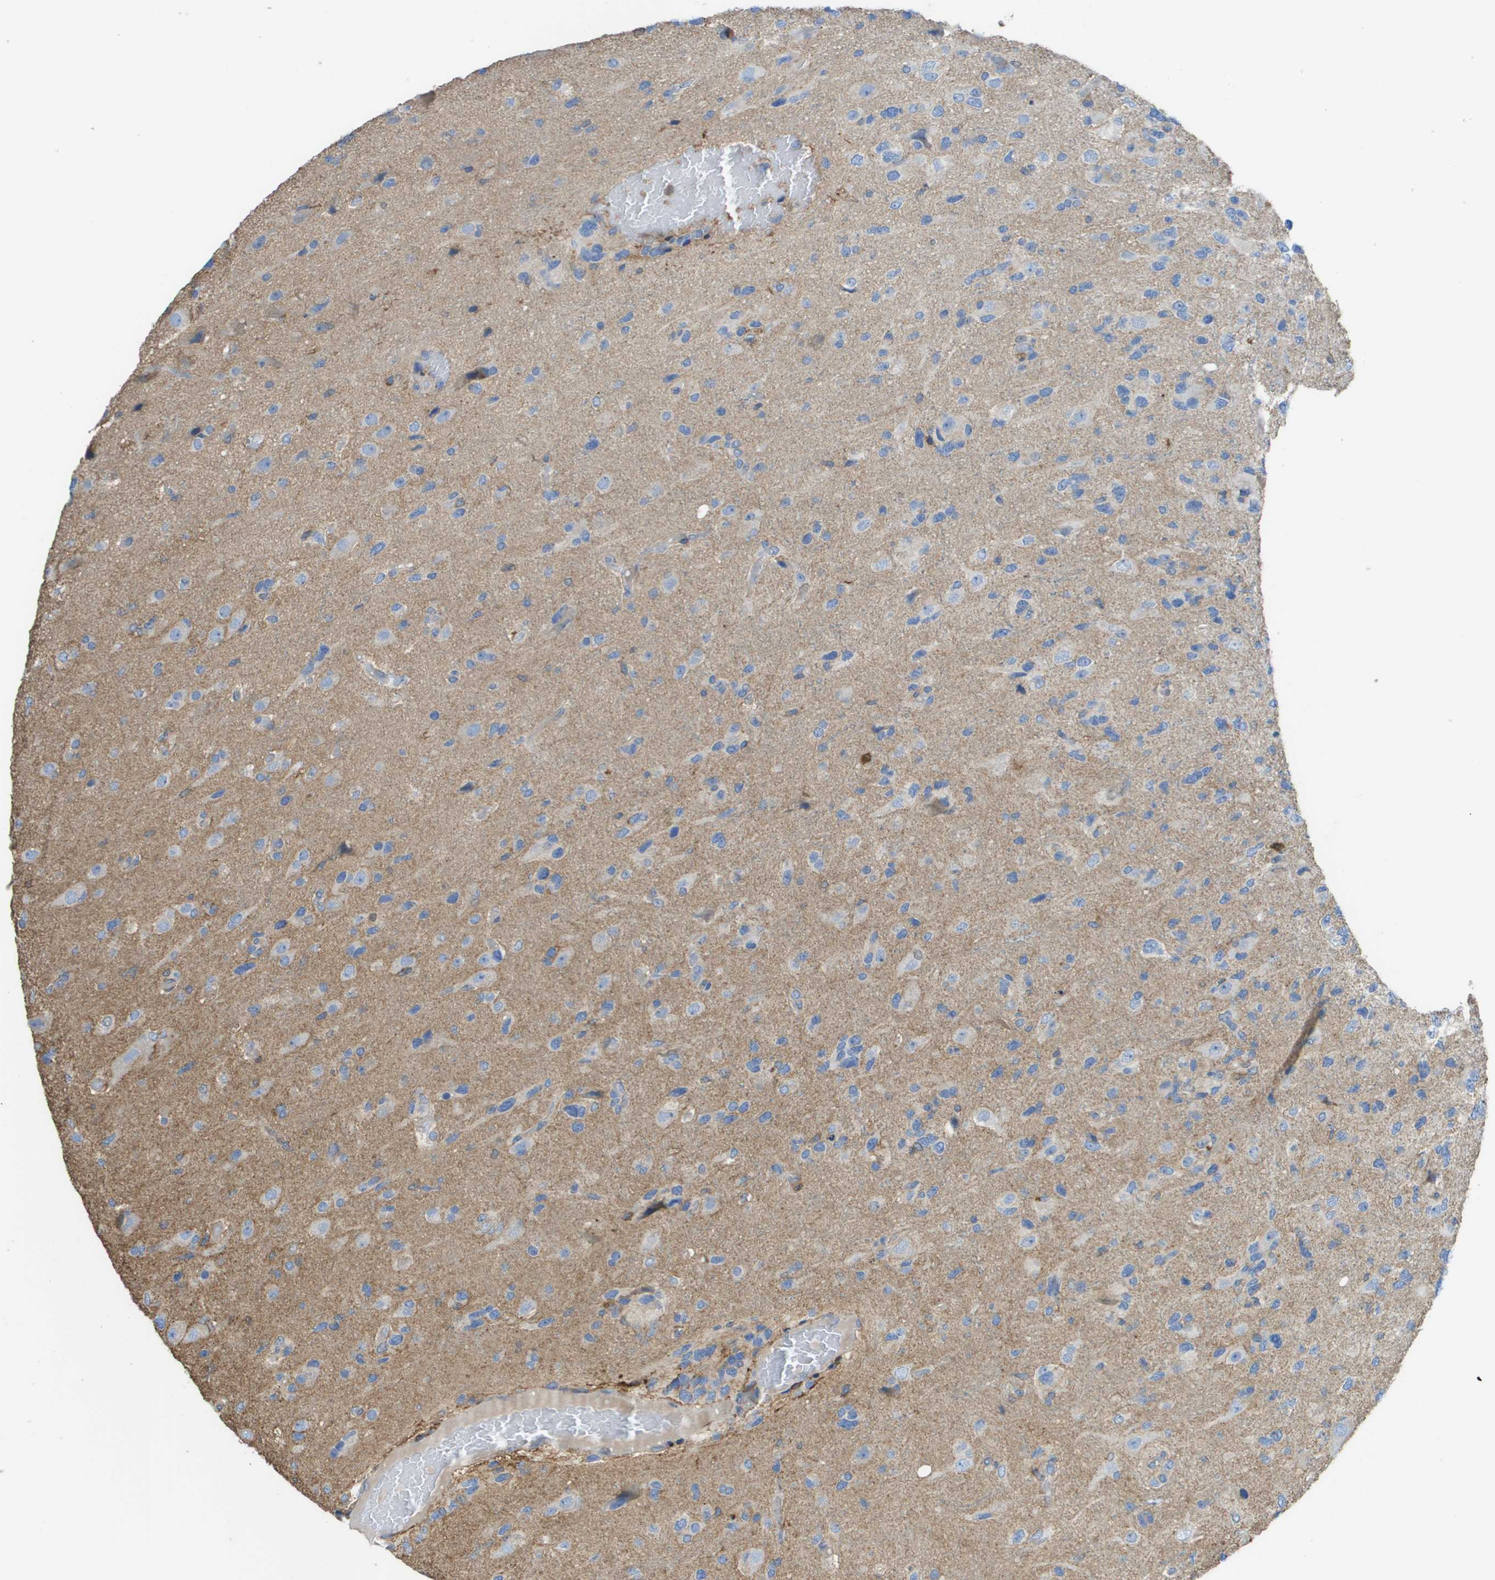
{"staining": {"intensity": "negative", "quantity": "none", "location": "none"}, "tissue": "glioma", "cell_type": "Tumor cells", "image_type": "cancer", "snomed": [{"axis": "morphology", "description": "Glioma, malignant, High grade"}, {"axis": "topography", "description": "Brain"}], "caption": "This is a image of IHC staining of glioma, which shows no staining in tumor cells. (Brightfield microscopy of DAB immunohistochemistry at high magnification).", "gene": "PASK", "patient": {"sex": "female", "age": 58}}